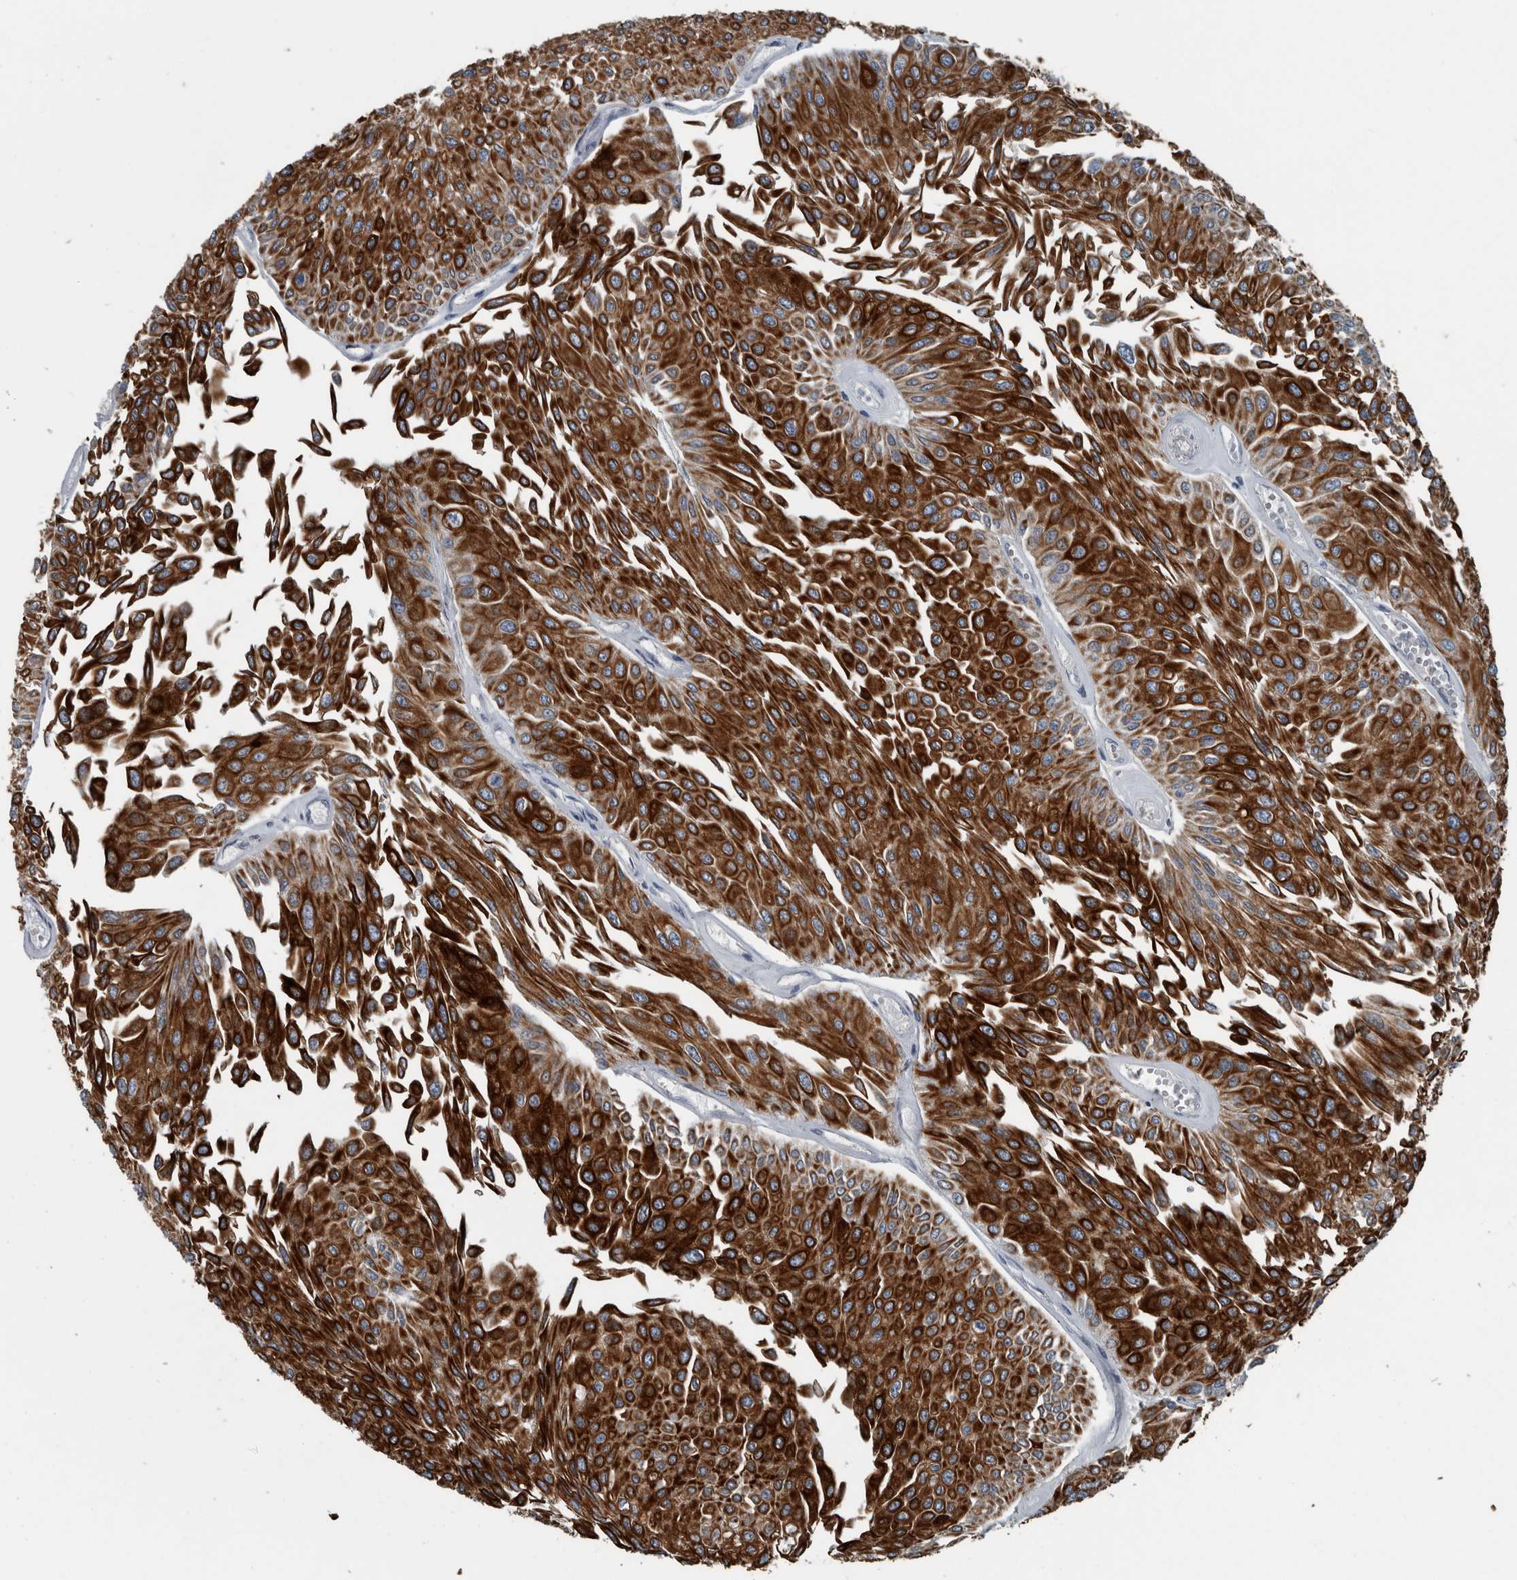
{"staining": {"intensity": "strong", "quantity": ">75%", "location": "cytoplasmic/membranous"}, "tissue": "urothelial cancer", "cell_type": "Tumor cells", "image_type": "cancer", "snomed": [{"axis": "morphology", "description": "Urothelial carcinoma, Low grade"}, {"axis": "topography", "description": "Urinary bladder"}], "caption": "Protein expression analysis of human urothelial carcinoma (low-grade) reveals strong cytoplasmic/membranous positivity in approximately >75% of tumor cells. Using DAB (3,3'-diaminobenzidine) (brown) and hematoxylin (blue) stains, captured at high magnification using brightfield microscopy.", "gene": "KRT20", "patient": {"sex": "male", "age": 67}}